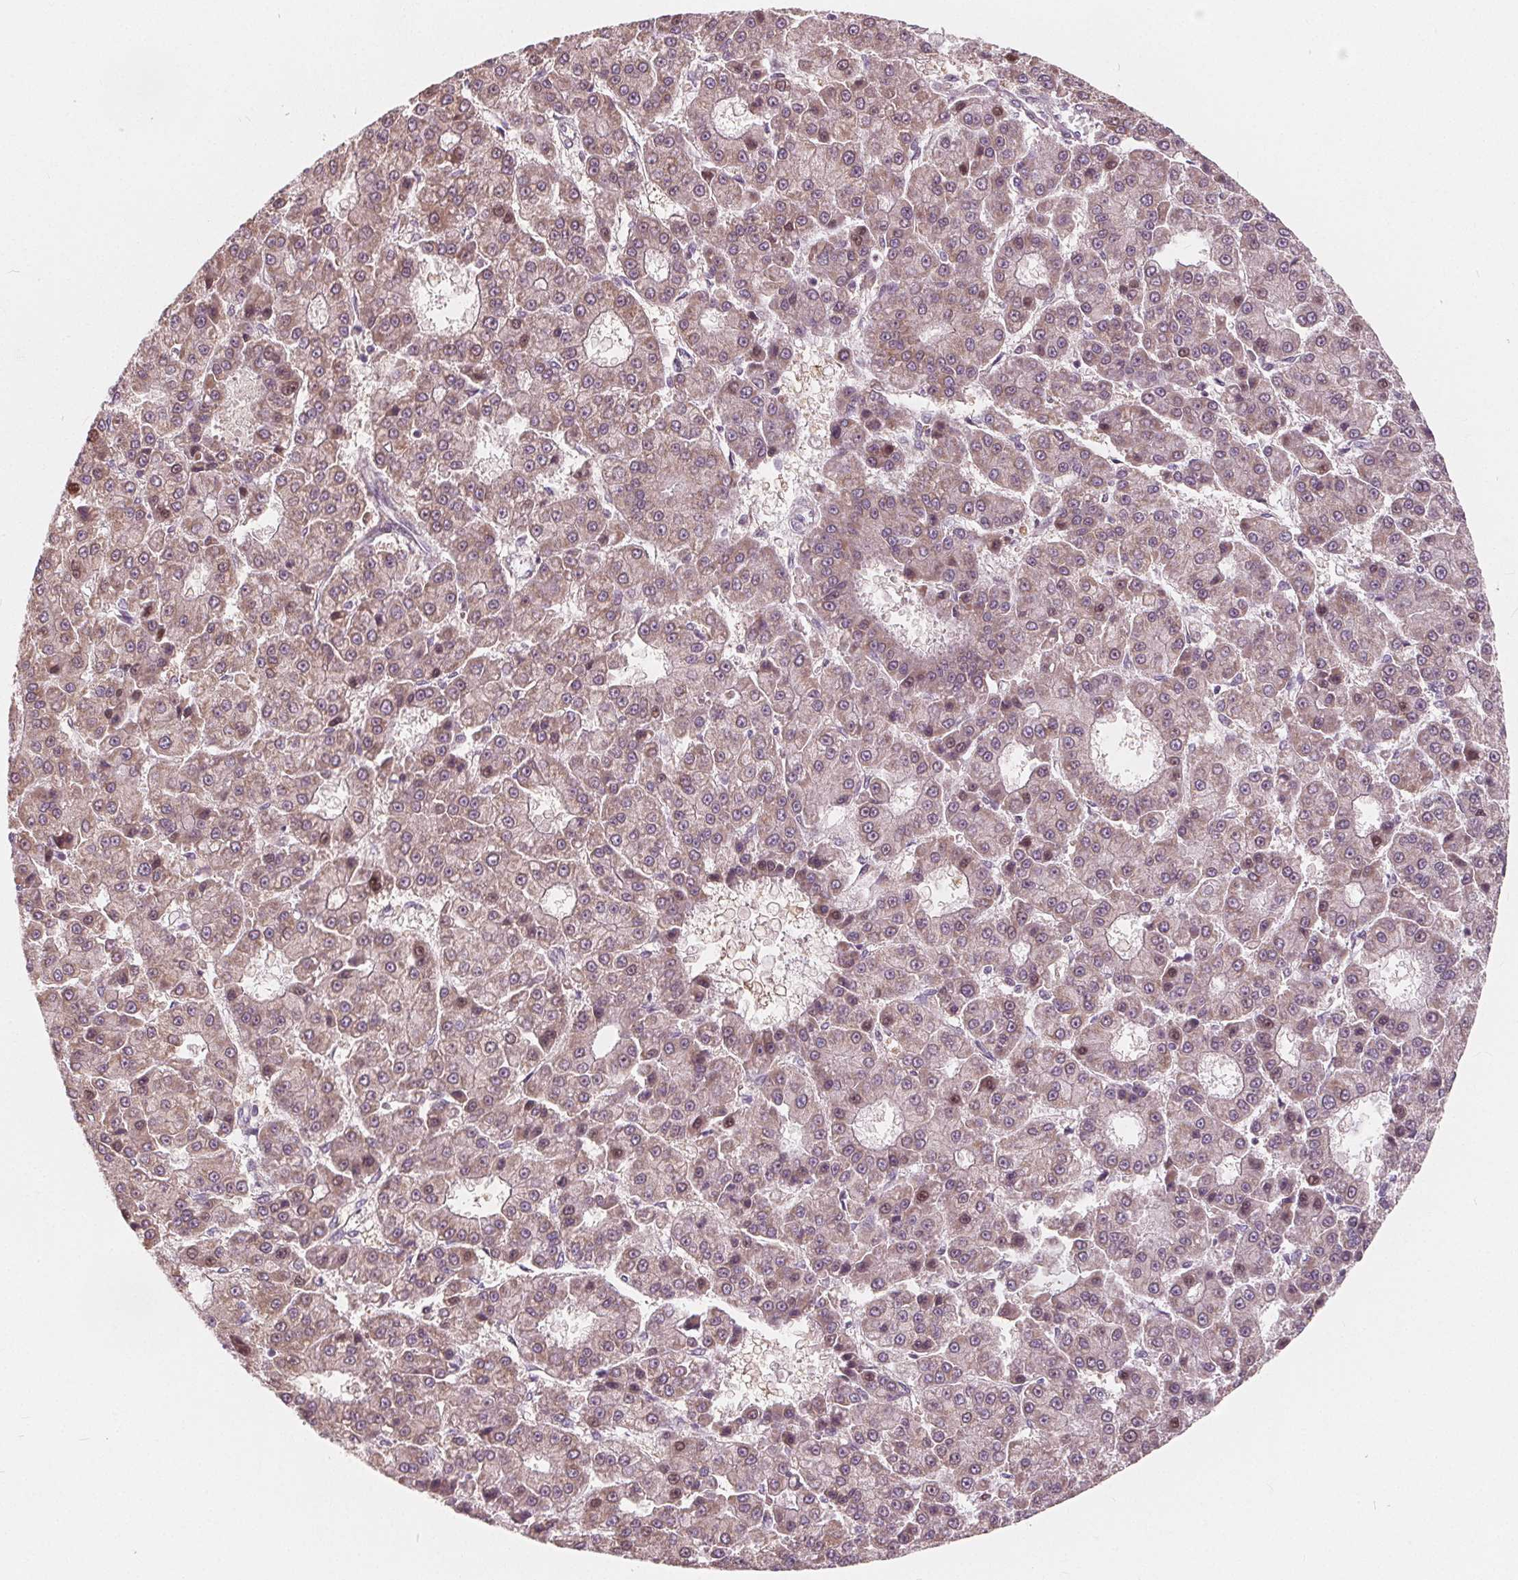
{"staining": {"intensity": "weak", "quantity": "25%-75%", "location": "cytoplasmic/membranous"}, "tissue": "liver cancer", "cell_type": "Tumor cells", "image_type": "cancer", "snomed": [{"axis": "morphology", "description": "Carcinoma, Hepatocellular, NOS"}, {"axis": "topography", "description": "Liver"}], "caption": "Protein expression analysis of liver hepatocellular carcinoma reveals weak cytoplasmic/membranous staining in approximately 25%-75% of tumor cells.", "gene": "NUP210L", "patient": {"sex": "male", "age": 70}}